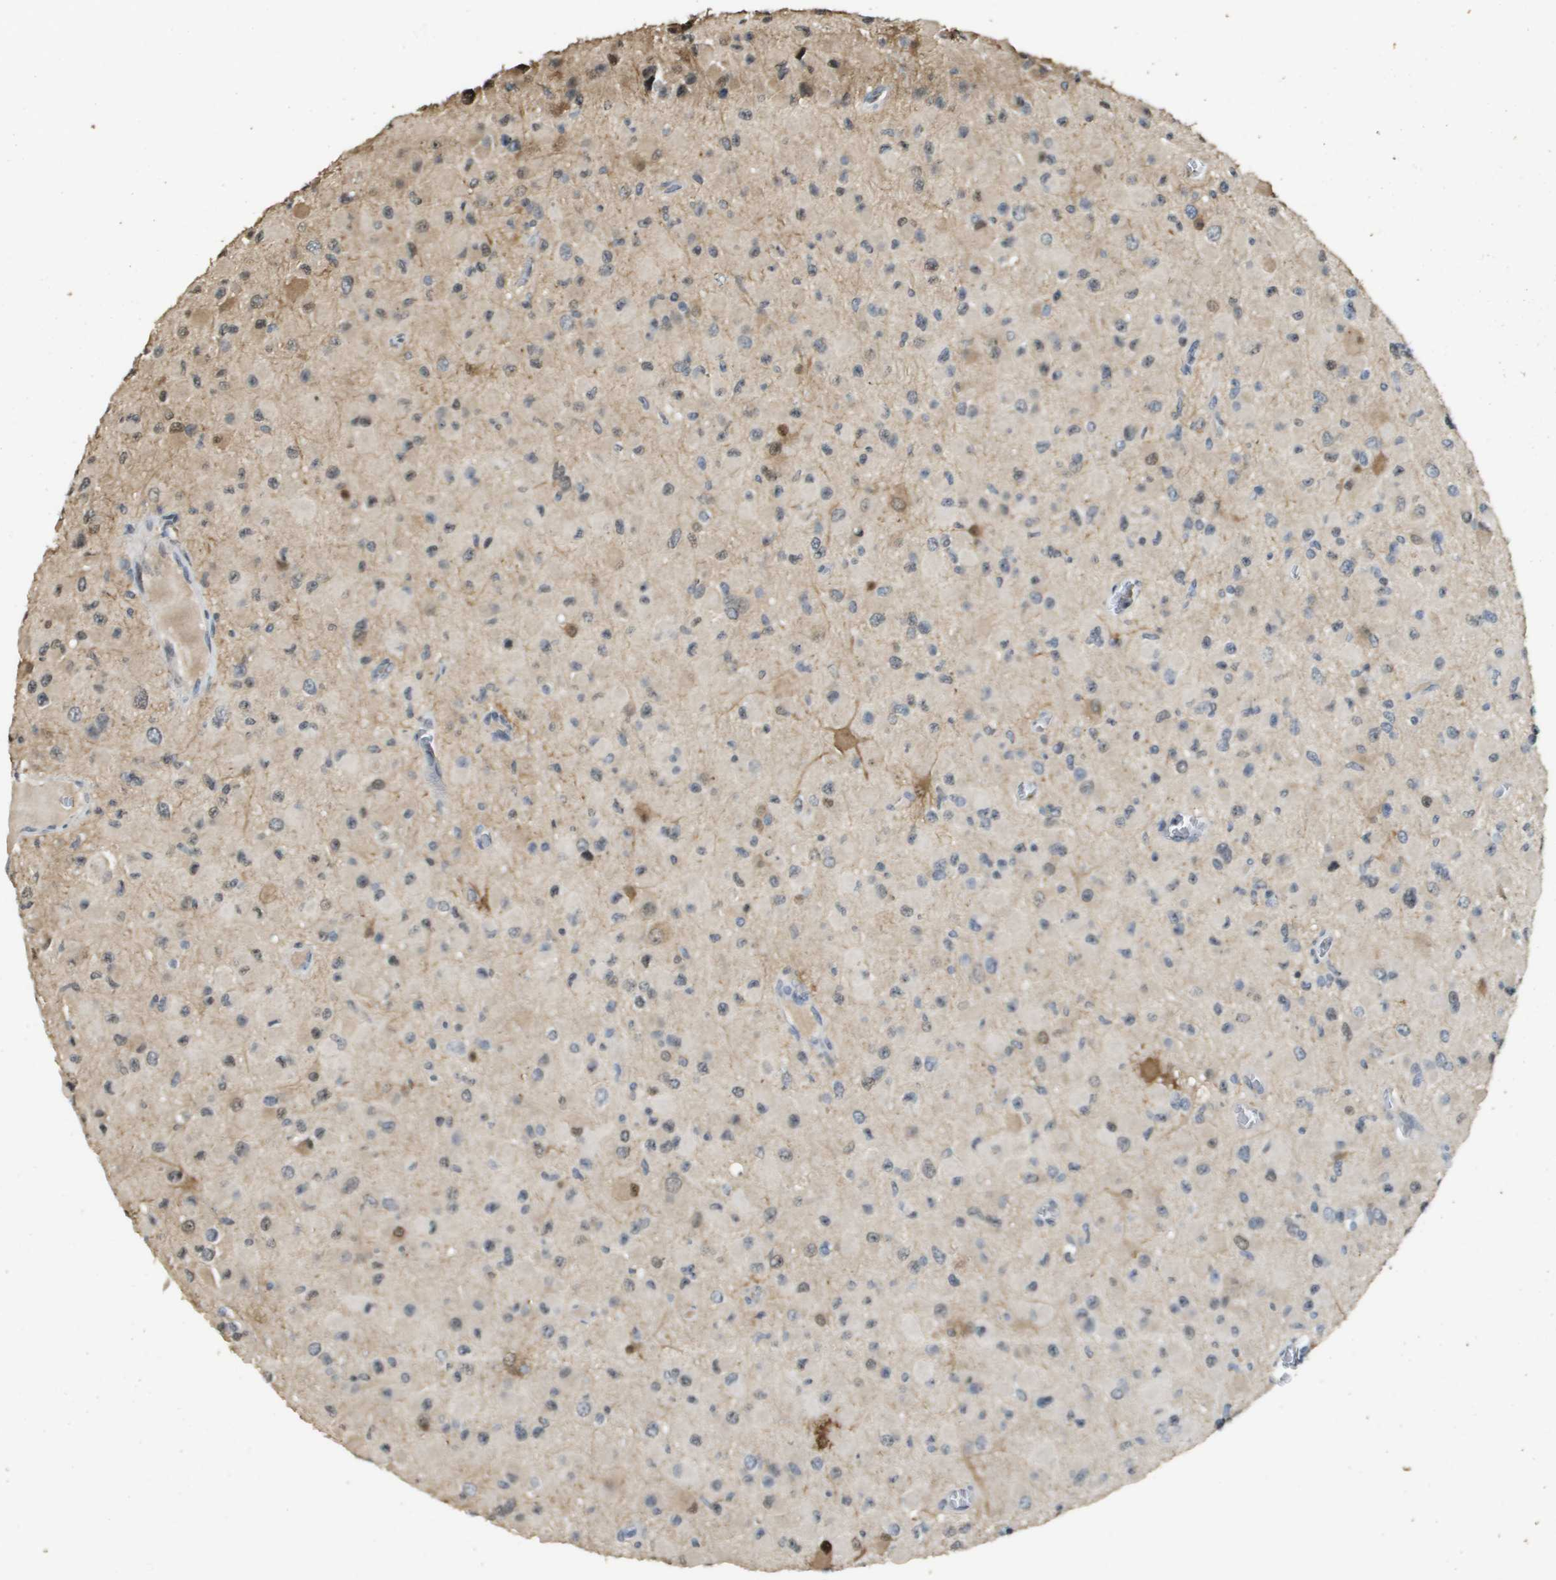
{"staining": {"intensity": "moderate", "quantity": "25%-75%", "location": "cytoplasmic/membranous,nuclear"}, "tissue": "glioma", "cell_type": "Tumor cells", "image_type": "cancer", "snomed": [{"axis": "morphology", "description": "Glioma, malignant, Low grade"}, {"axis": "topography", "description": "Brain"}], "caption": "Moderate cytoplasmic/membranous and nuclear positivity is identified in about 25%-75% of tumor cells in malignant glioma (low-grade).", "gene": "MT3", "patient": {"sex": "male", "age": 42}}